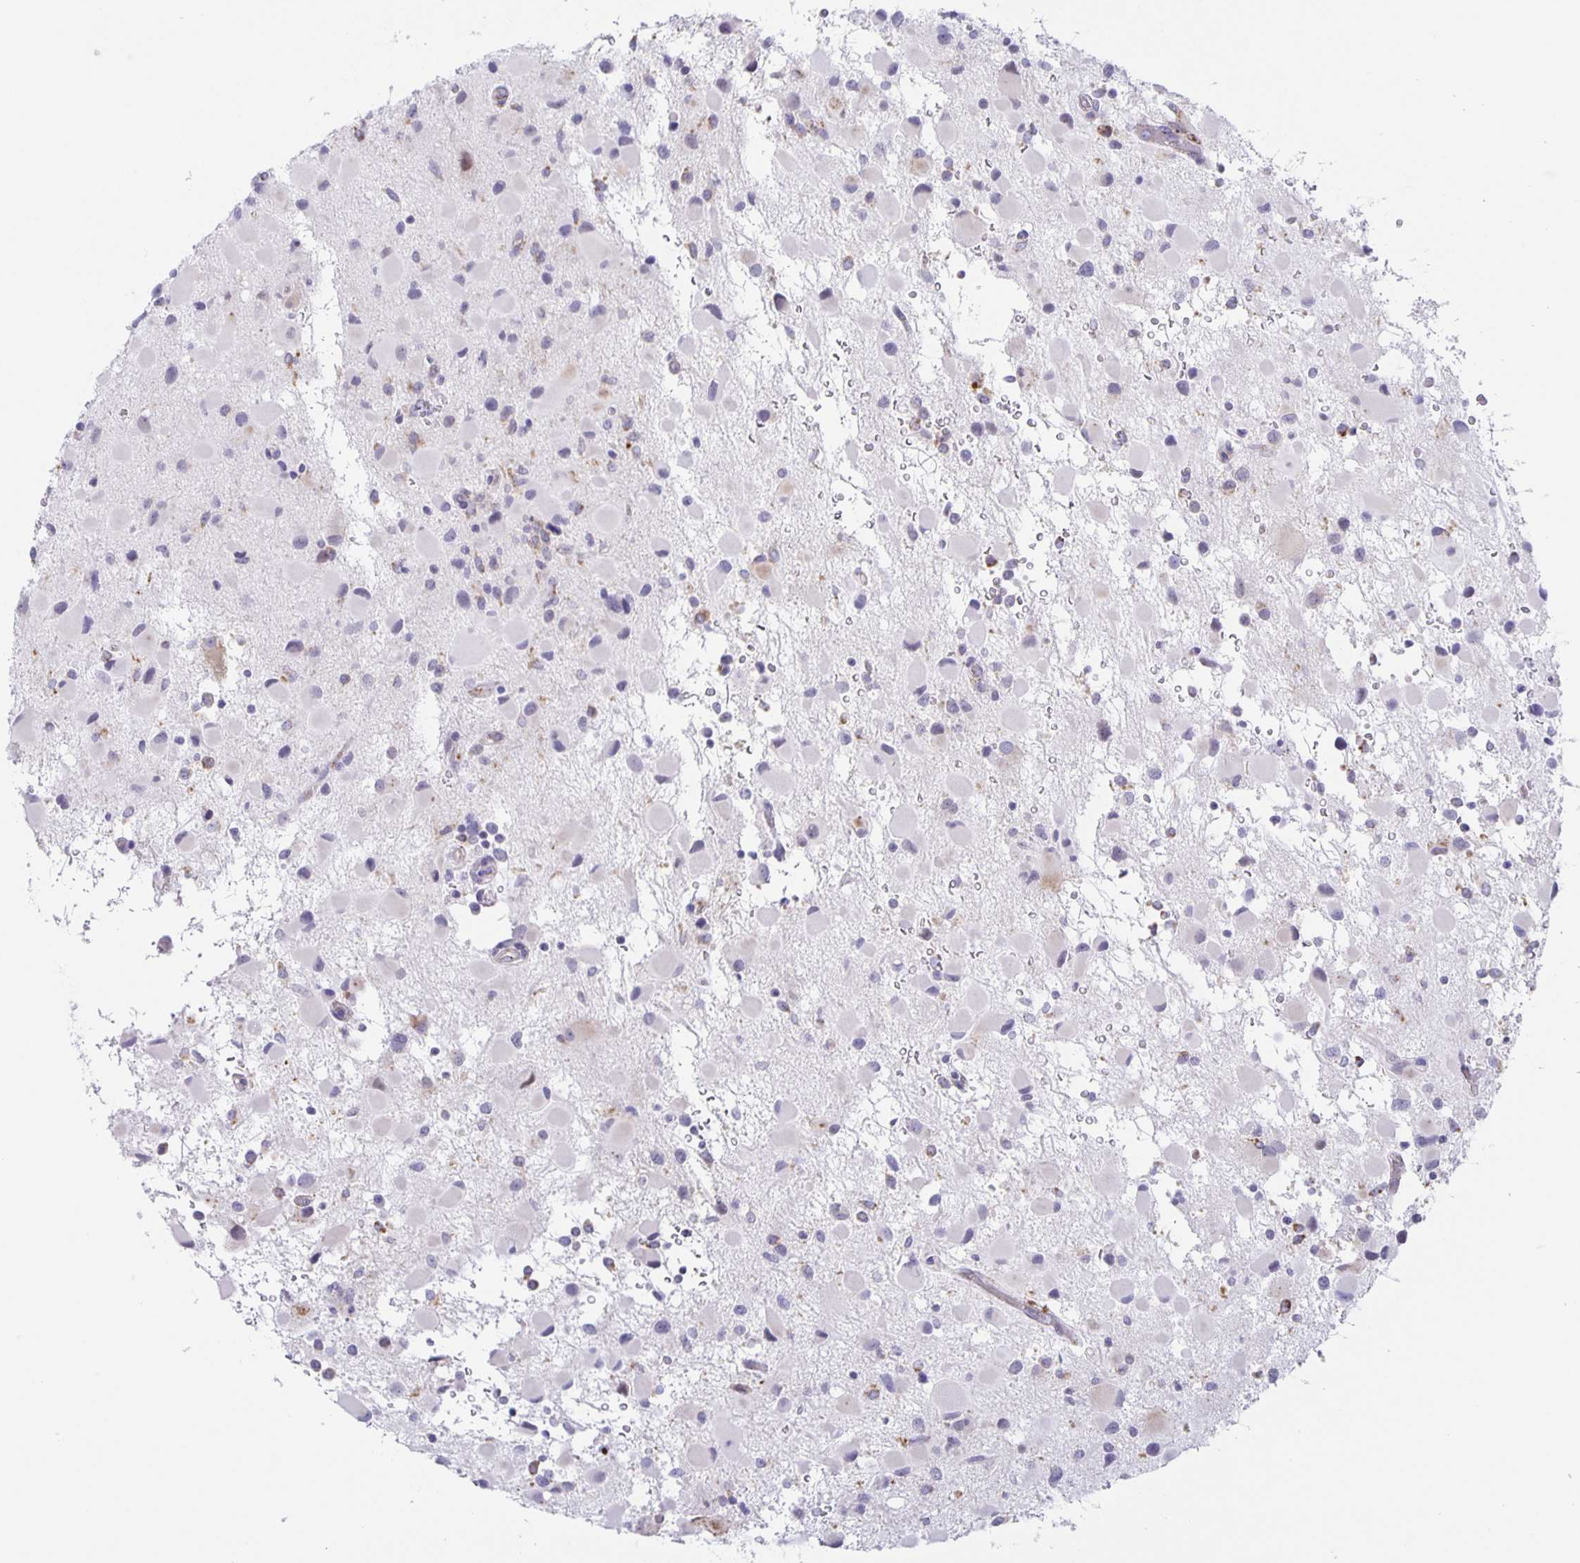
{"staining": {"intensity": "negative", "quantity": "none", "location": "none"}, "tissue": "glioma", "cell_type": "Tumor cells", "image_type": "cancer", "snomed": [{"axis": "morphology", "description": "Glioma, malignant, Low grade"}, {"axis": "topography", "description": "Brain"}], "caption": "A high-resolution histopathology image shows immunohistochemistry staining of malignant low-grade glioma, which demonstrates no significant positivity in tumor cells. (DAB IHC, high magnification).", "gene": "LIPA", "patient": {"sex": "female", "age": 32}}